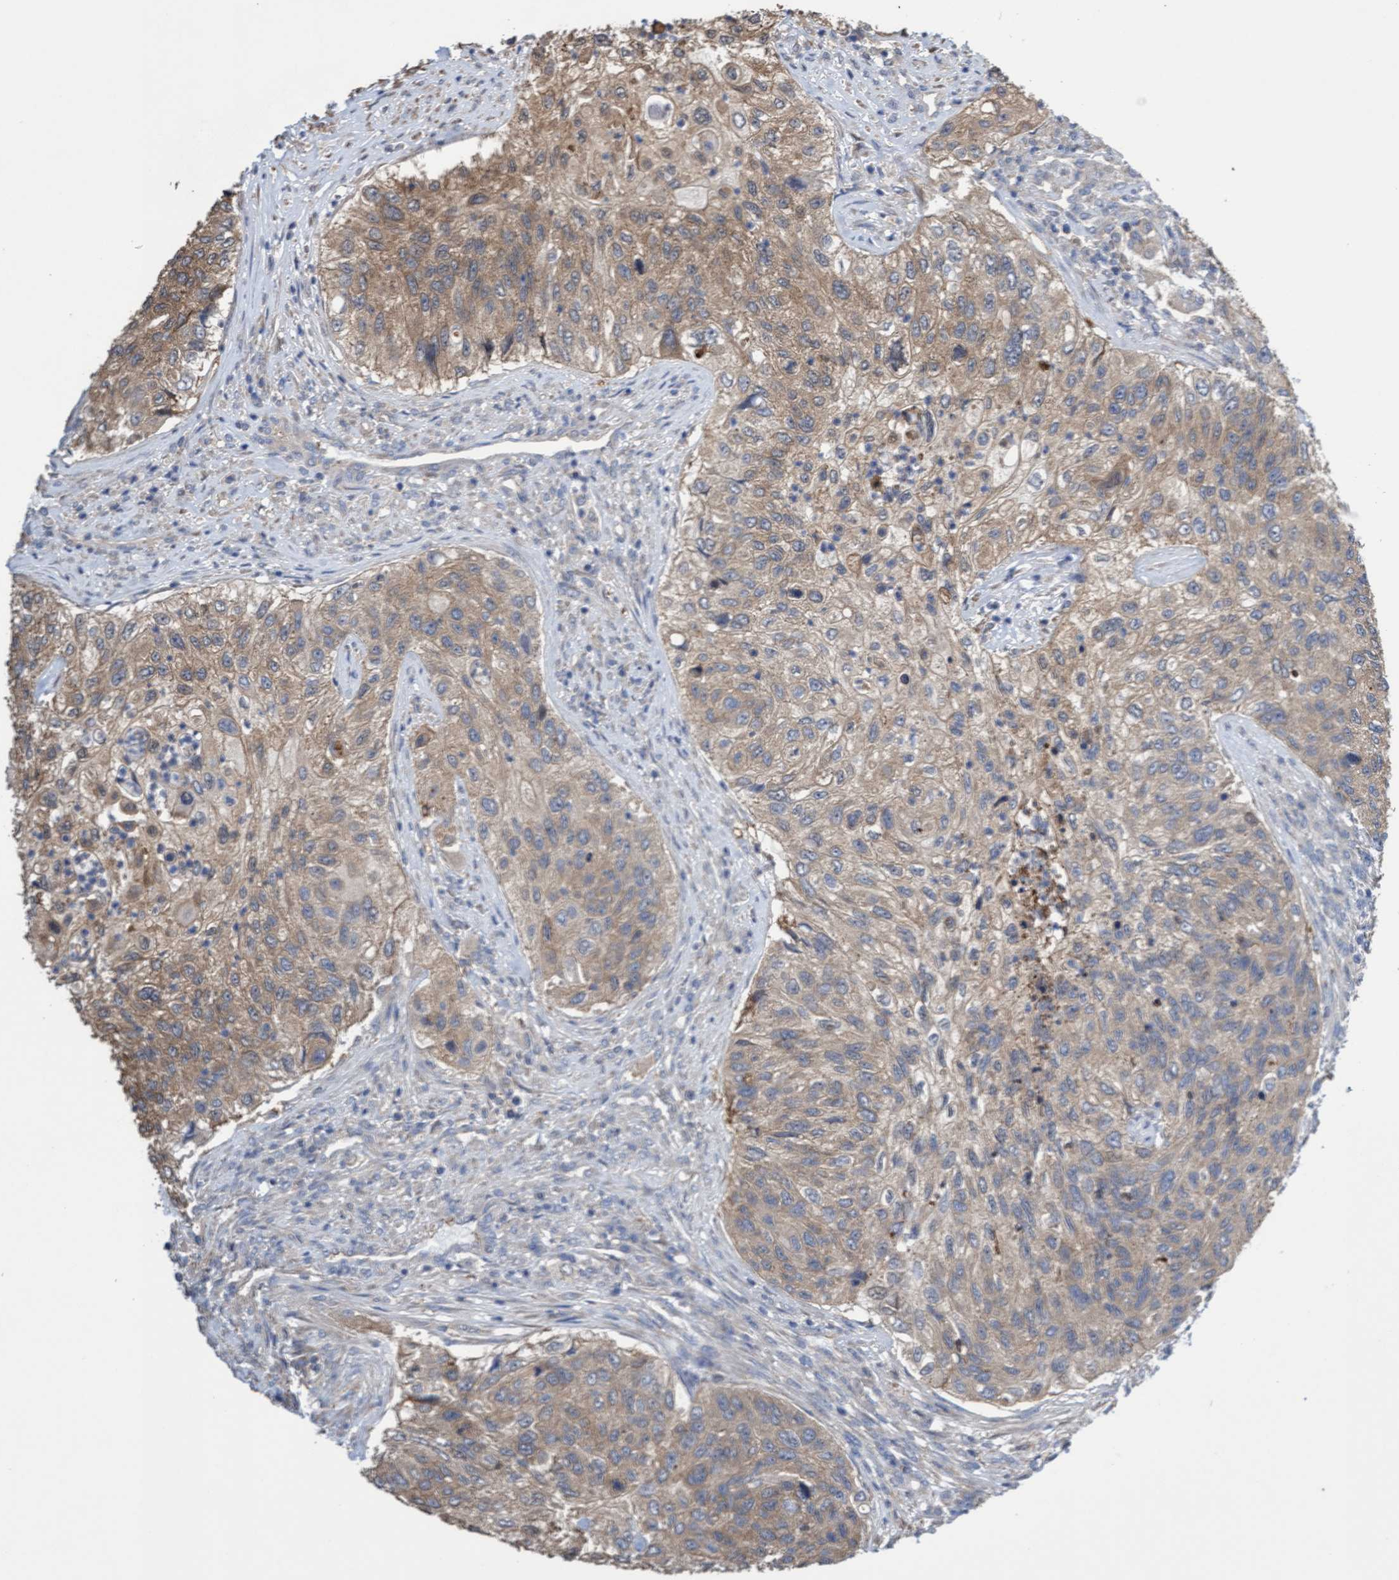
{"staining": {"intensity": "weak", "quantity": ">75%", "location": "cytoplasmic/membranous"}, "tissue": "urothelial cancer", "cell_type": "Tumor cells", "image_type": "cancer", "snomed": [{"axis": "morphology", "description": "Urothelial carcinoma, High grade"}, {"axis": "topography", "description": "Urinary bladder"}], "caption": "Urothelial cancer was stained to show a protein in brown. There is low levels of weak cytoplasmic/membranous positivity in approximately >75% of tumor cells. (DAB (3,3'-diaminobenzidine) IHC, brown staining for protein, blue staining for nuclei).", "gene": "ITFG1", "patient": {"sex": "female", "age": 60}}